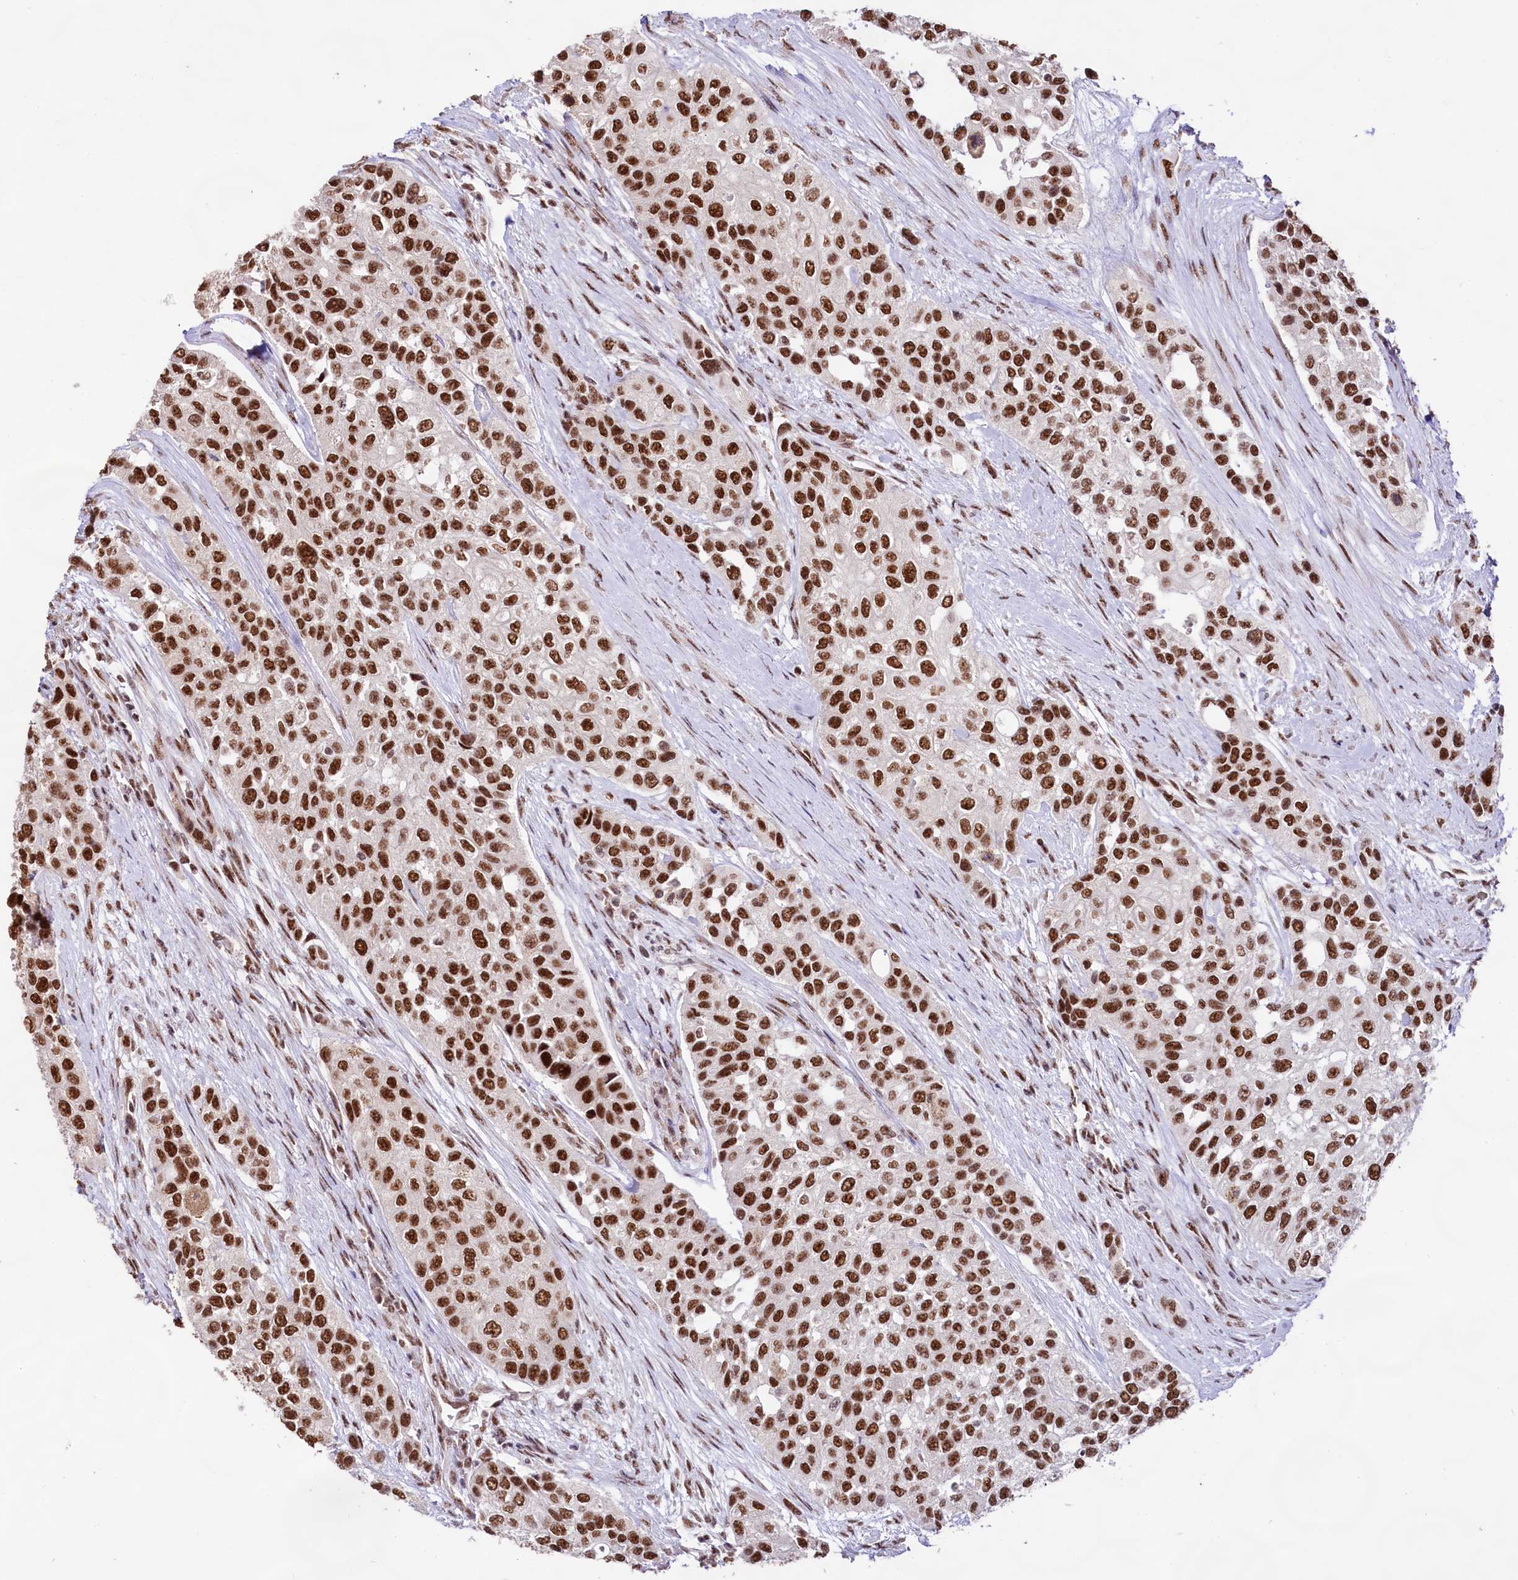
{"staining": {"intensity": "strong", "quantity": ">75%", "location": "nuclear"}, "tissue": "urothelial cancer", "cell_type": "Tumor cells", "image_type": "cancer", "snomed": [{"axis": "morphology", "description": "Normal tissue, NOS"}, {"axis": "morphology", "description": "Urothelial carcinoma, High grade"}, {"axis": "topography", "description": "Vascular tissue"}, {"axis": "topography", "description": "Urinary bladder"}], "caption": "Strong nuclear positivity is identified in approximately >75% of tumor cells in urothelial cancer. (Brightfield microscopy of DAB IHC at high magnification).", "gene": "HIRA", "patient": {"sex": "female", "age": 56}}